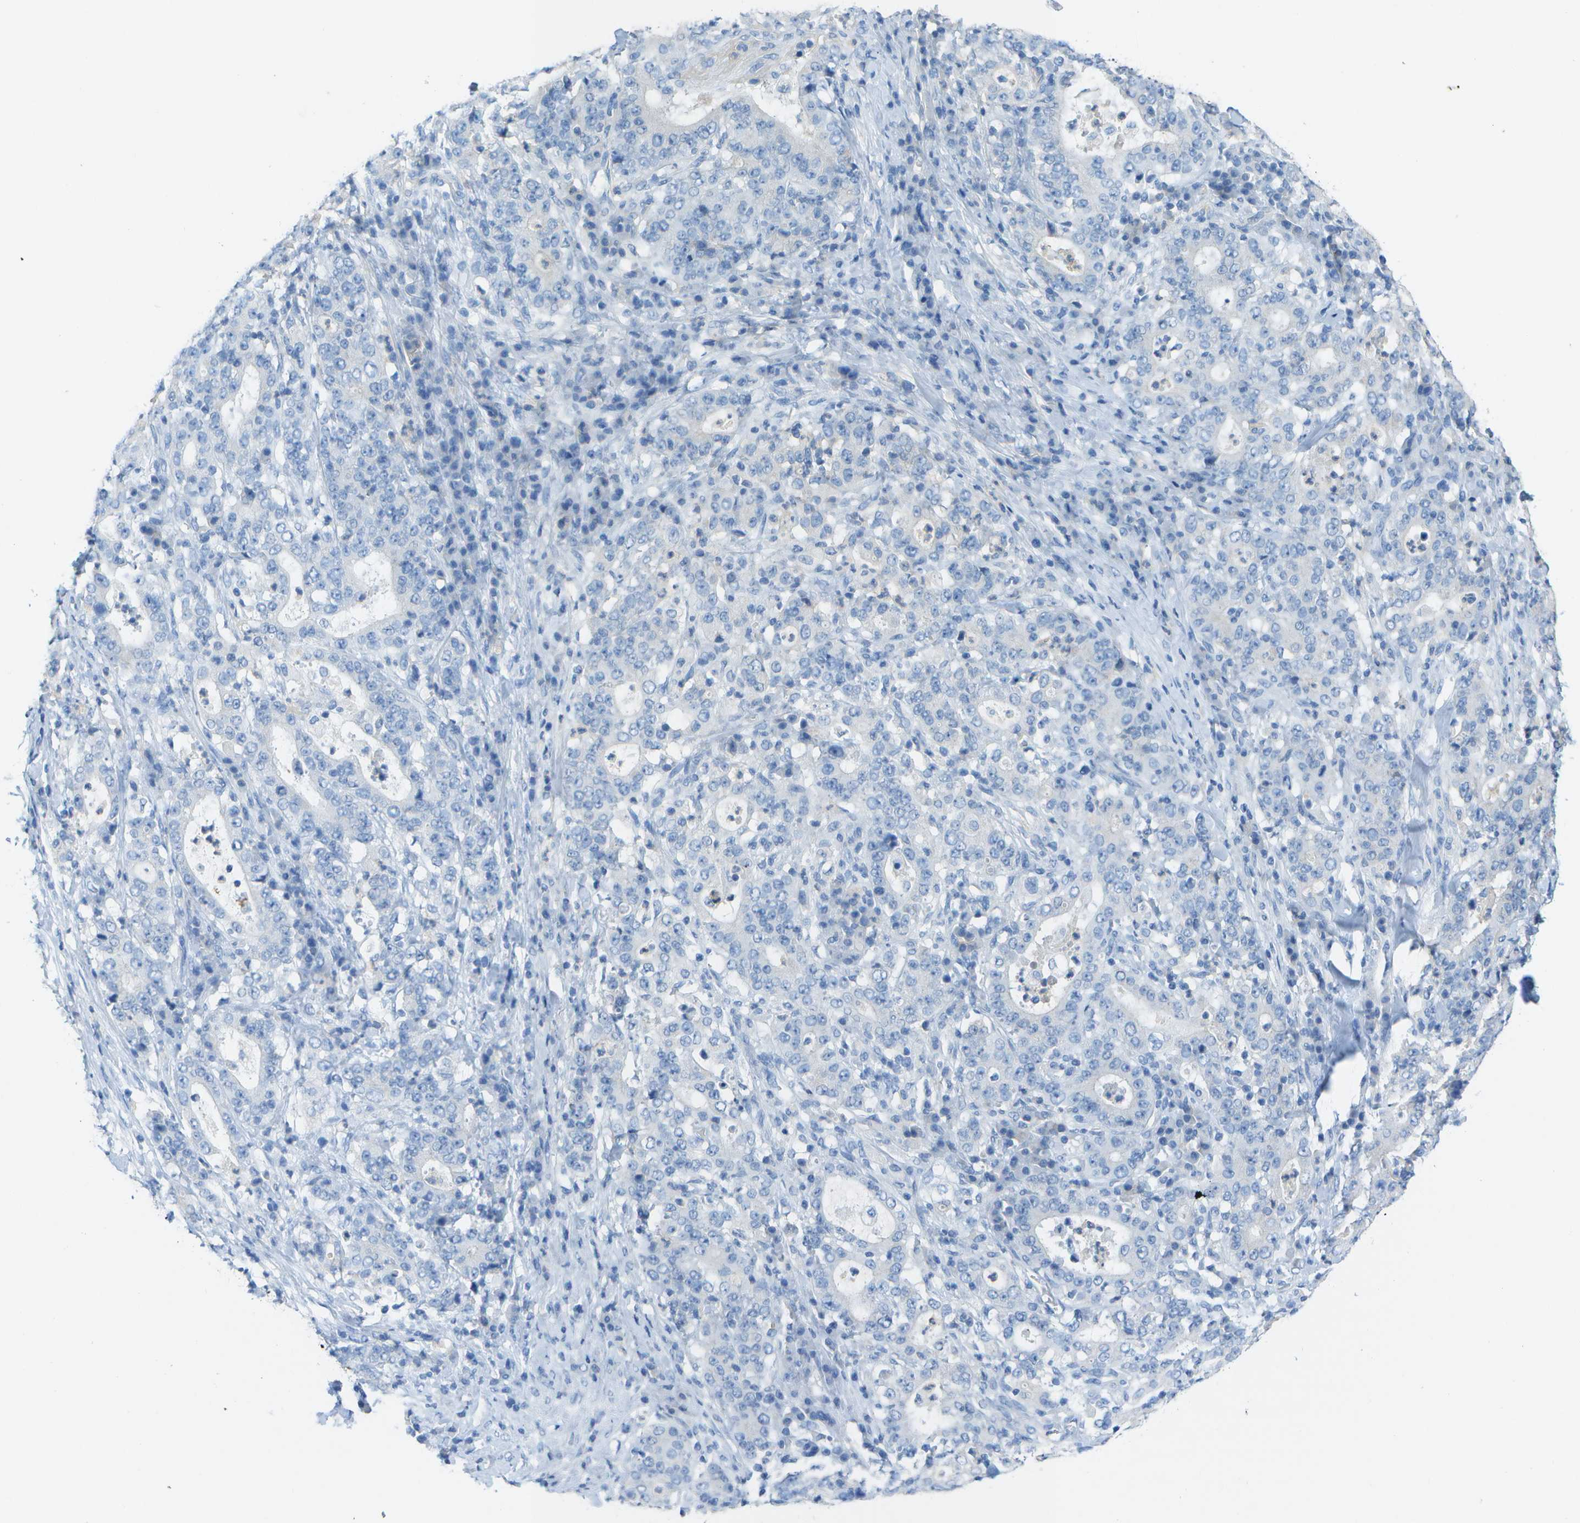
{"staining": {"intensity": "negative", "quantity": "none", "location": "none"}, "tissue": "stomach cancer", "cell_type": "Tumor cells", "image_type": "cancer", "snomed": [{"axis": "morphology", "description": "Normal tissue, NOS"}, {"axis": "morphology", "description": "Adenocarcinoma, NOS"}, {"axis": "topography", "description": "Stomach, upper"}, {"axis": "topography", "description": "Stomach"}], "caption": "Tumor cells show no significant expression in stomach cancer.", "gene": "CD46", "patient": {"sex": "male", "age": 59}}